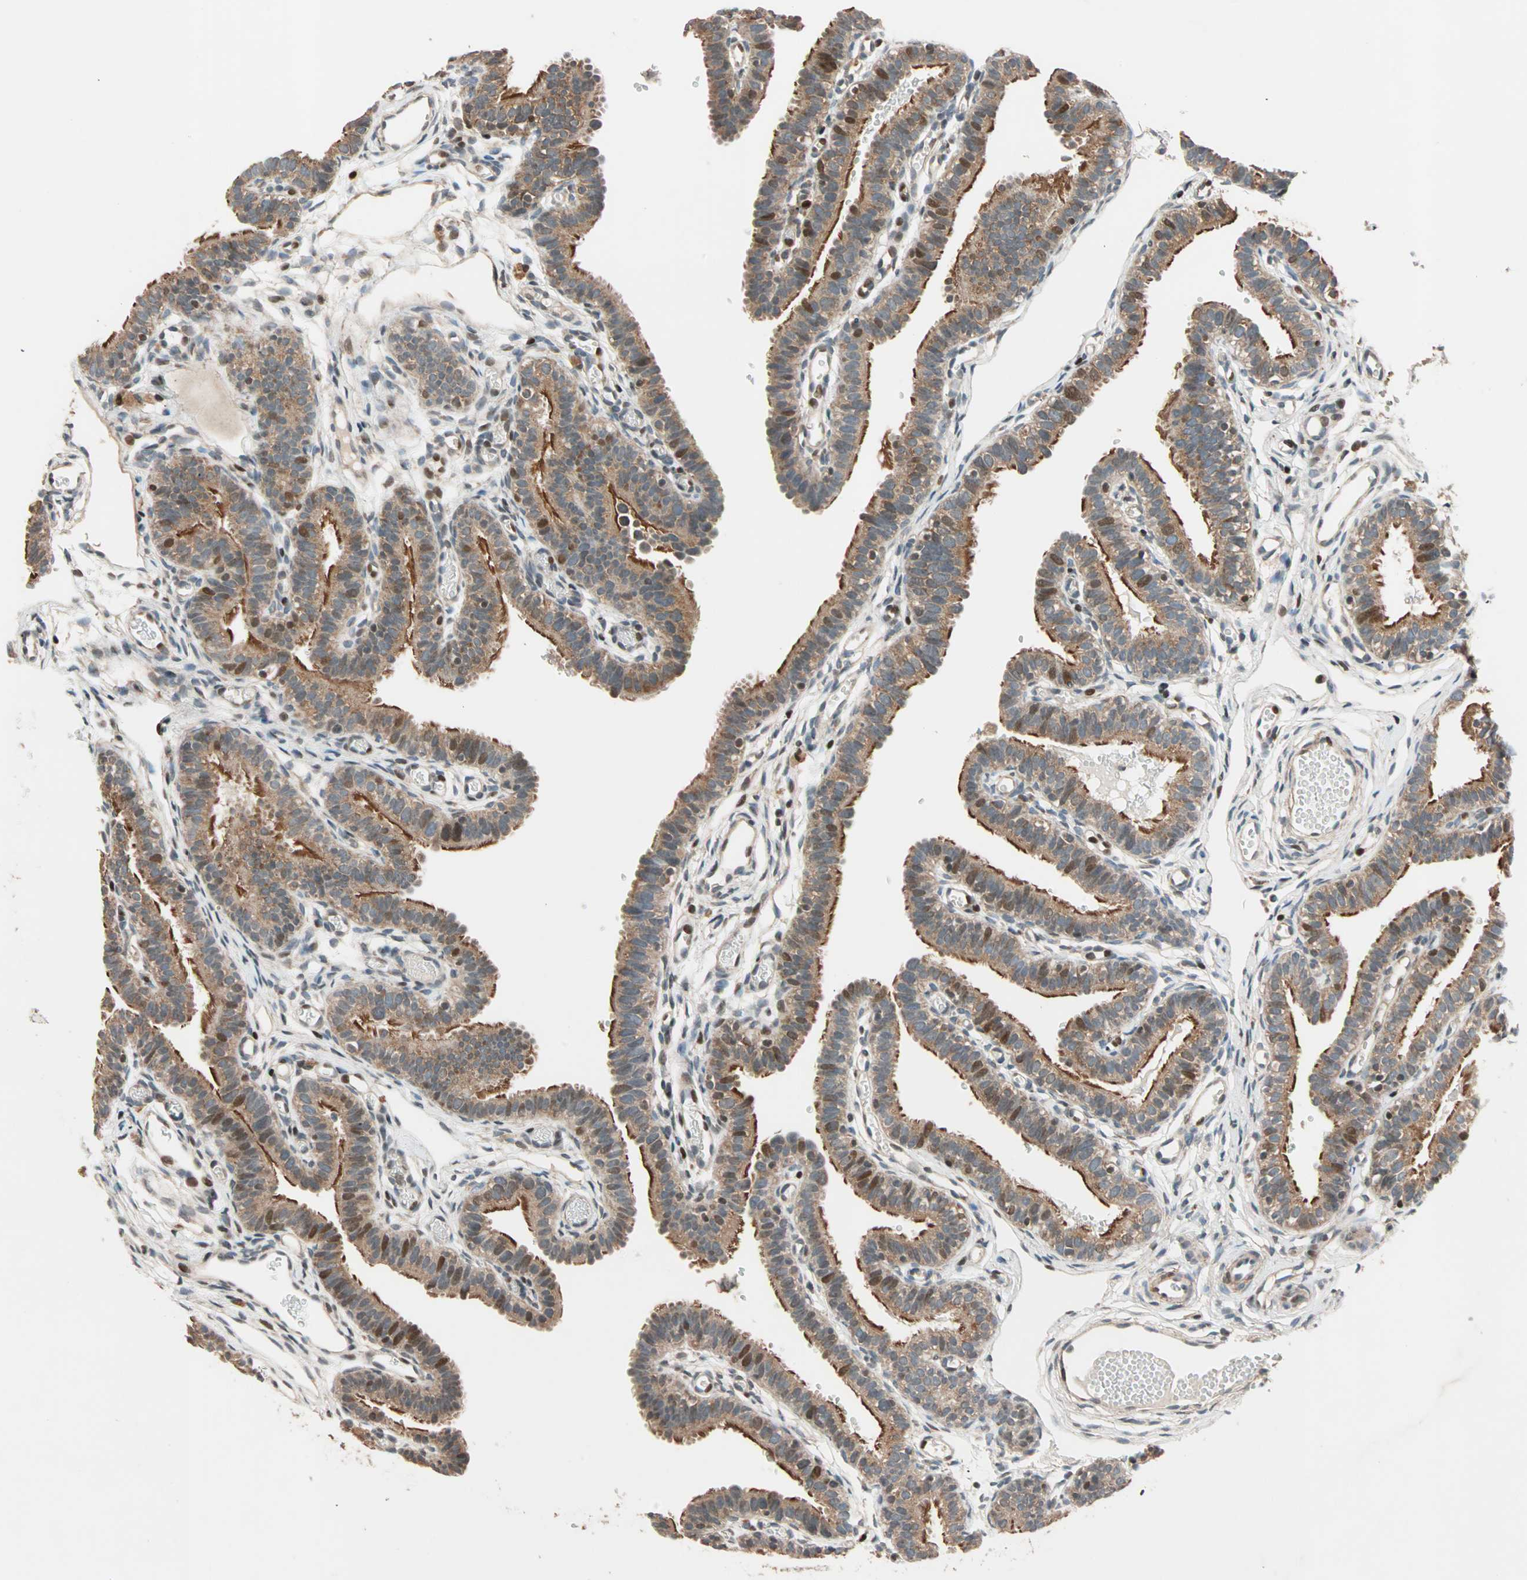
{"staining": {"intensity": "strong", "quantity": ">75%", "location": "cytoplasmic/membranous,nuclear"}, "tissue": "fallopian tube", "cell_type": "Glandular cells", "image_type": "normal", "snomed": [{"axis": "morphology", "description": "Normal tissue, NOS"}, {"axis": "topography", "description": "Fallopian tube"}, {"axis": "topography", "description": "Placenta"}], "caption": "Strong cytoplasmic/membranous,nuclear staining is present in approximately >75% of glandular cells in normal fallopian tube. Using DAB (brown) and hematoxylin (blue) stains, captured at high magnification using brightfield microscopy.", "gene": "HECW1", "patient": {"sex": "female", "age": 34}}